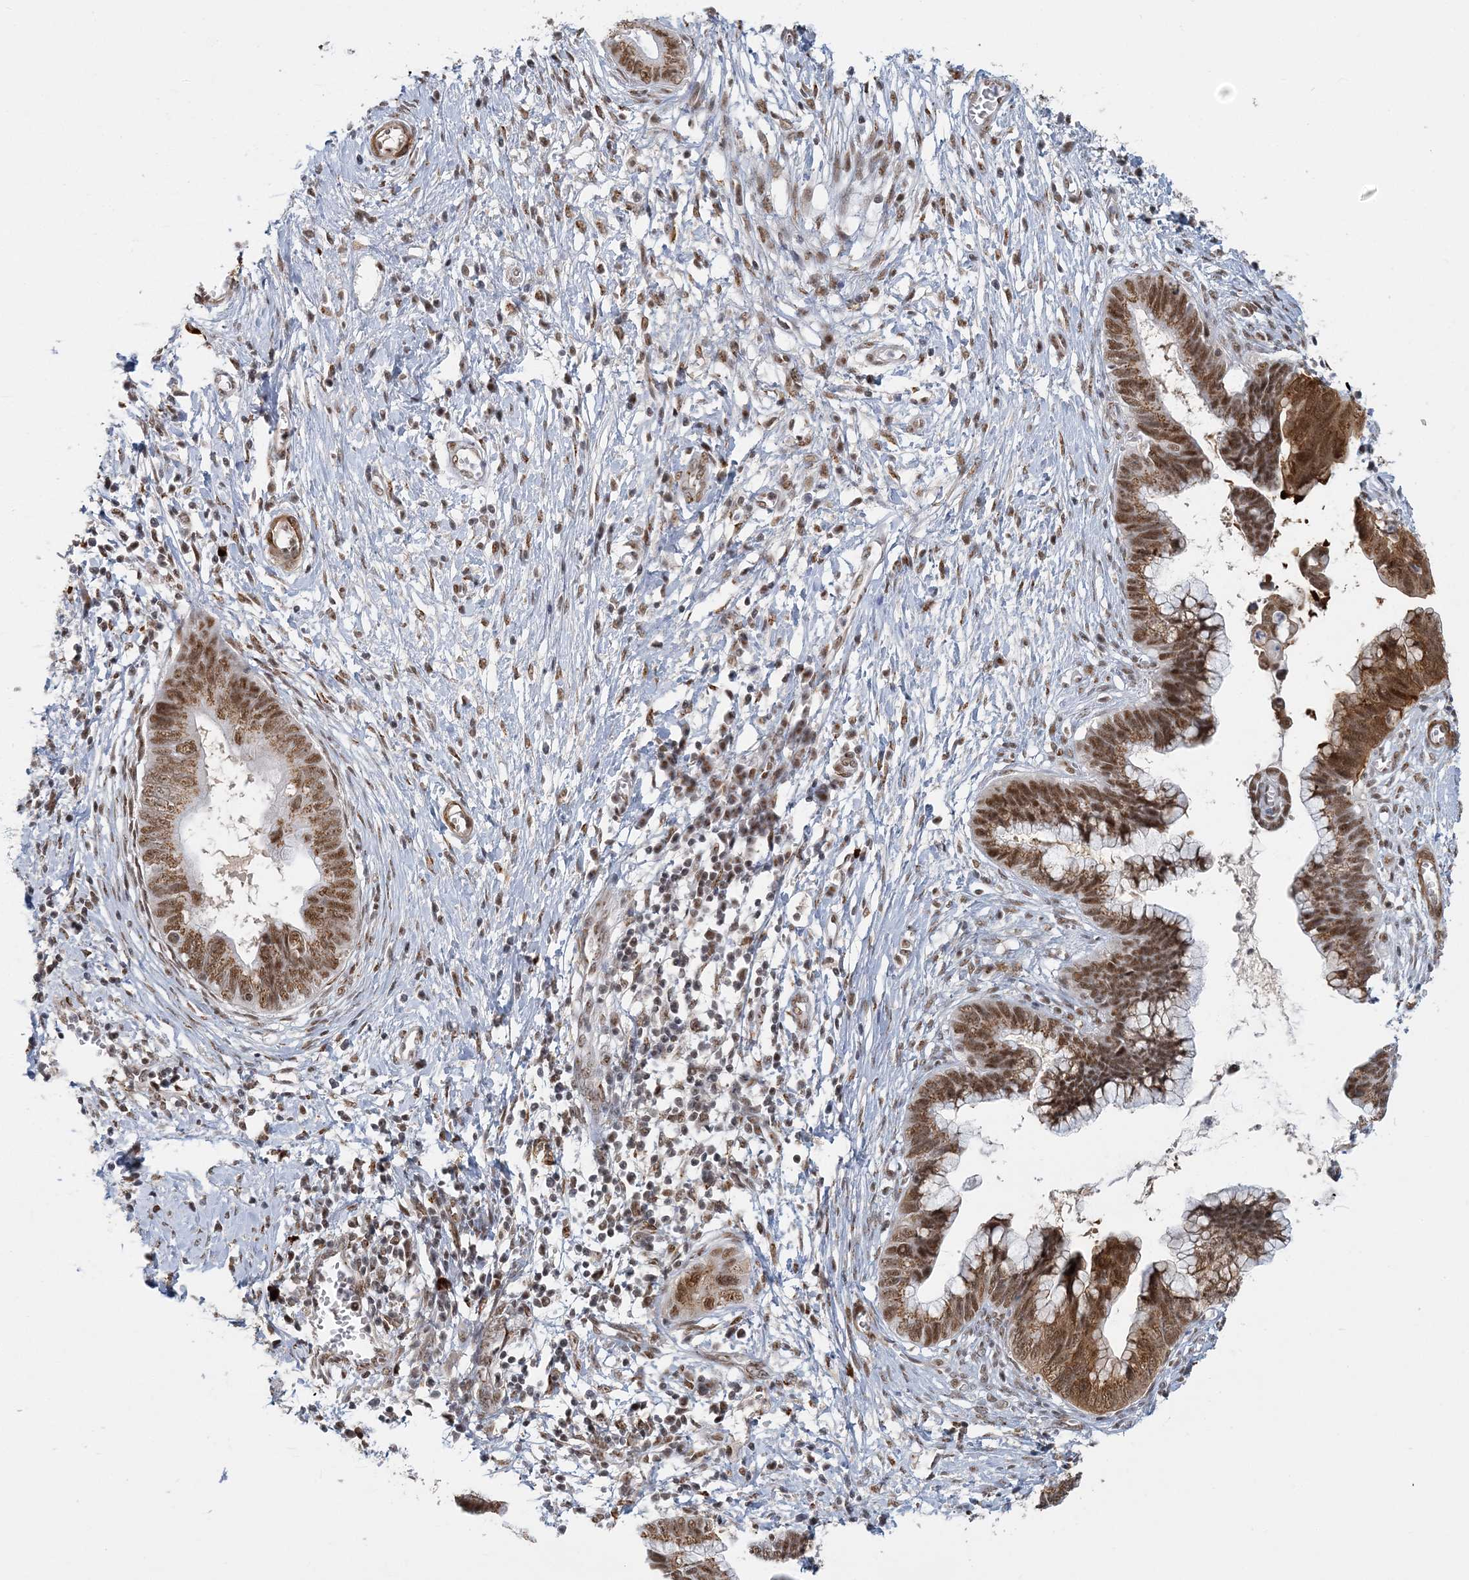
{"staining": {"intensity": "moderate", "quantity": ">75%", "location": "cytoplasmic/membranous,nuclear"}, "tissue": "cervical cancer", "cell_type": "Tumor cells", "image_type": "cancer", "snomed": [{"axis": "morphology", "description": "Adenocarcinoma, NOS"}, {"axis": "topography", "description": "Cervix"}], "caption": "Immunohistochemical staining of human cervical cancer (adenocarcinoma) shows medium levels of moderate cytoplasmic/membranous and nuclear expression in about >75% of tumor cells.", "gene": "PLRG1", "patient": {"sex": "female", "age": 44}}